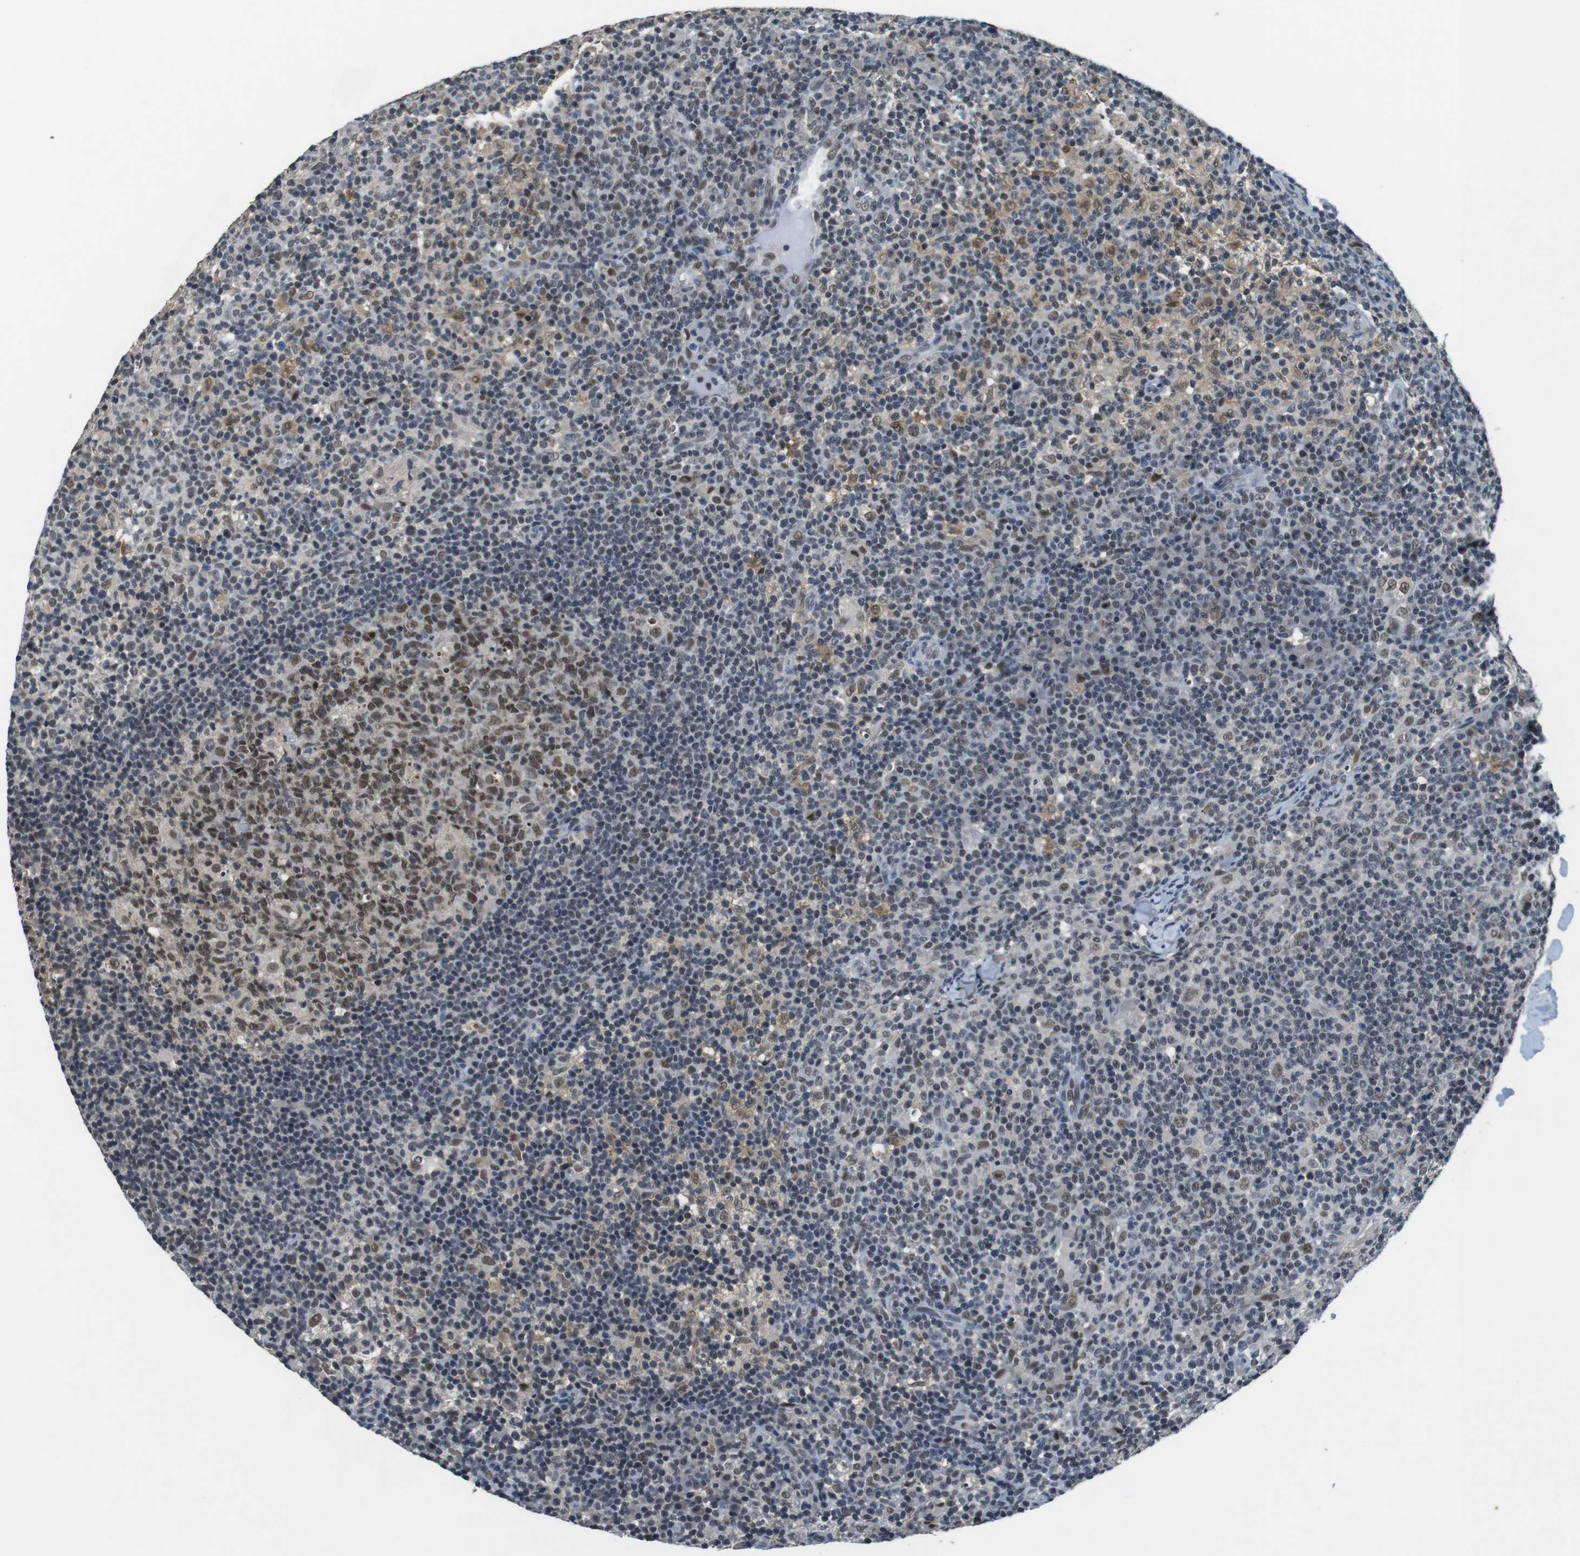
{"staining": {"intensity": "moderate", "quantity": "25%-75%", "location": "nuclear"}, "tissue": "lymph node", "cell_type": "Germinal center cells", "image_type": "normal", "snomed": [{"axis": "morphology", "description": "Normal tissue, NOS"}, {"axis": "morphology", "description": "Inflammation, NOS"}, {"axis": "topography", "description": "Lymph node"}], "caption": "Protein staining of normal lymph node displays moderate nuclear expression in about 25%-75% of germinal center cells.", "gene": "USP7", "patient": {"sex": "male", "age": 55}}